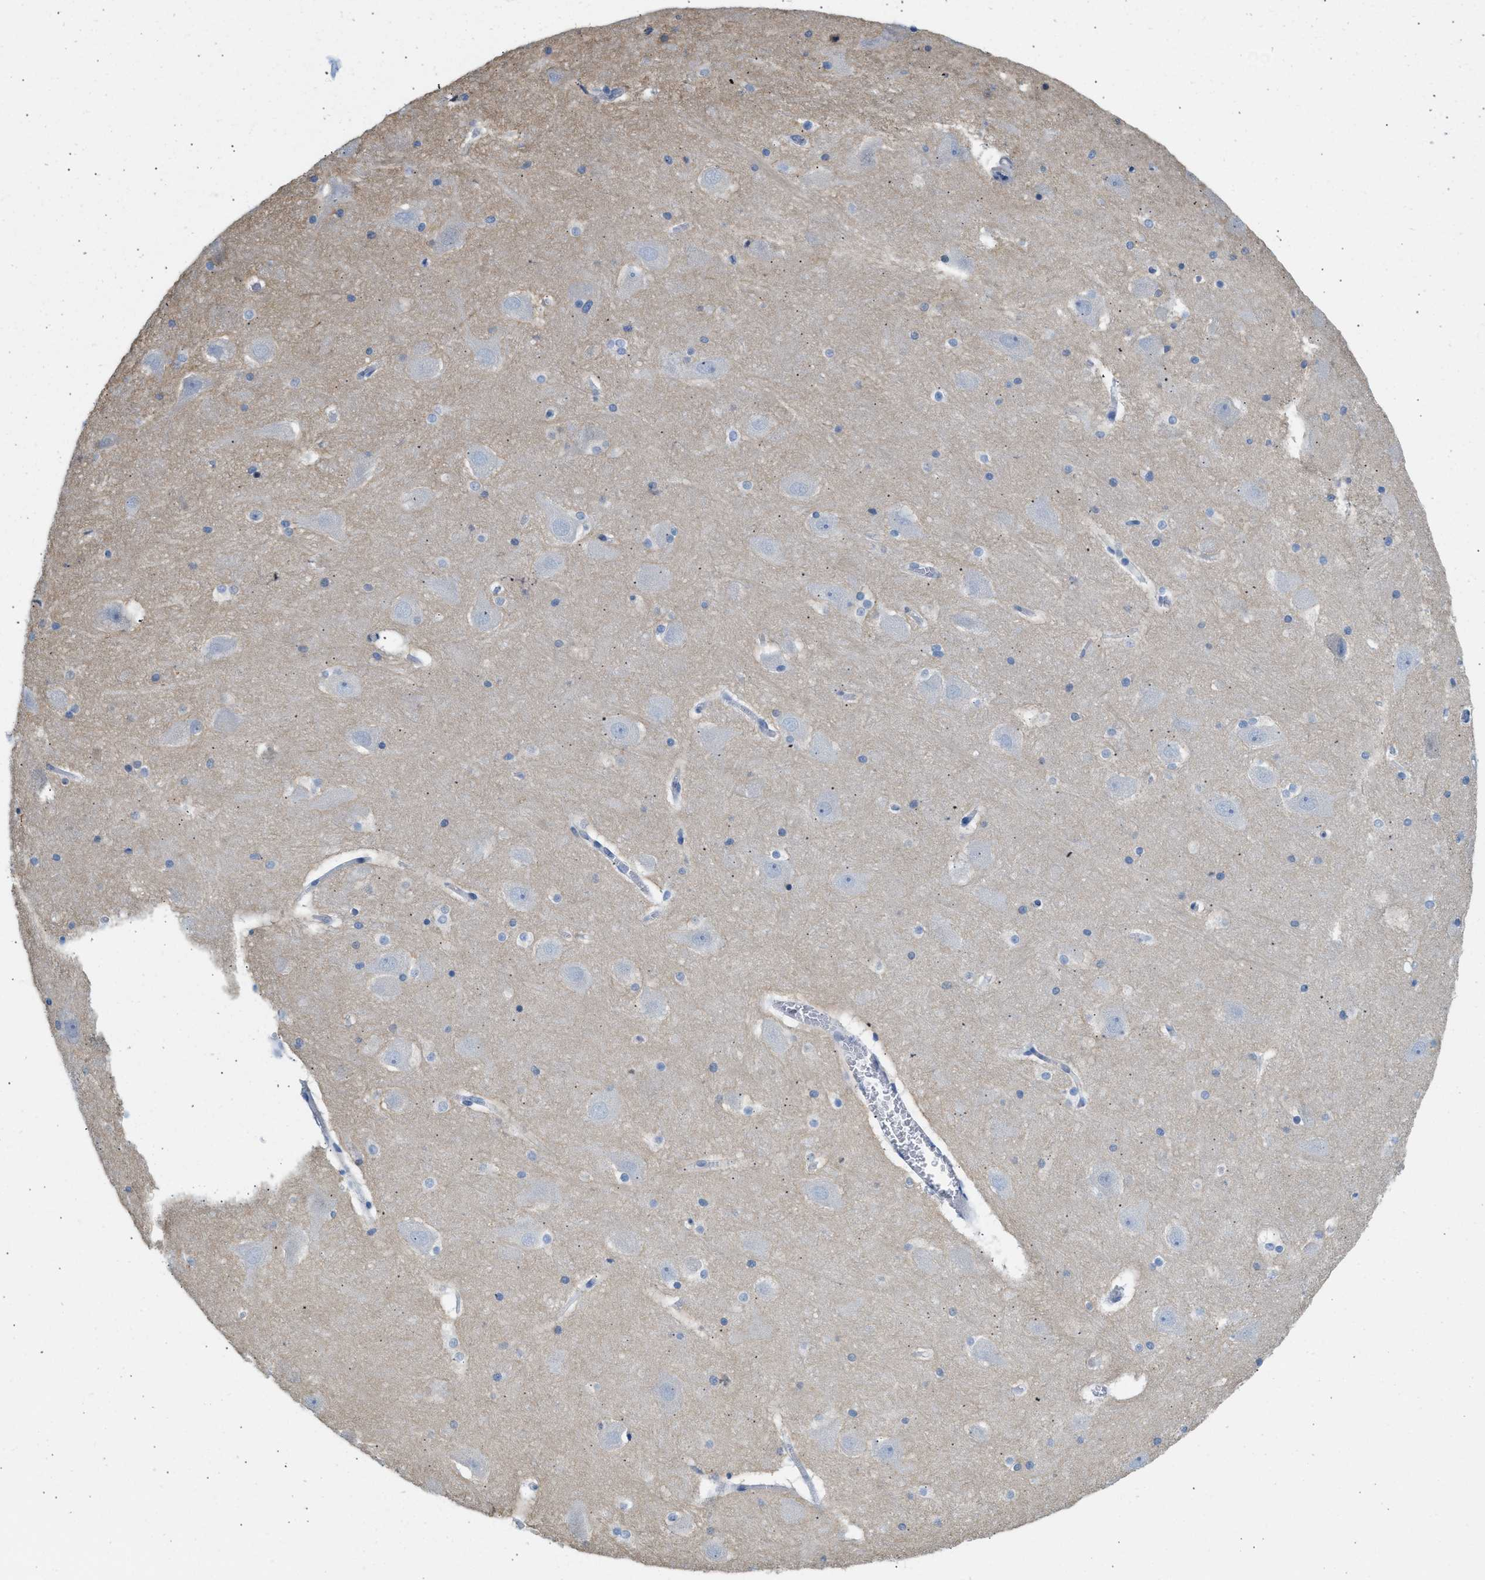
{"staining": {"intensity": "negative", "quantity": "none", "location": "none"}, "tissue": "hippocampus", "cell_type": "Glial cells", "image_type": "normal", "snomed": [{"axis": "morphology", "description": "Normal tissue, NOS"}, {"axis": "topography", "description": "Hippocampus"}], "caption": "The photomicrograph exhibits no significant staining in glial cells of hippocampus.", "gene": "SPAM1", "patient": {"sex": "male", "age": 45}}